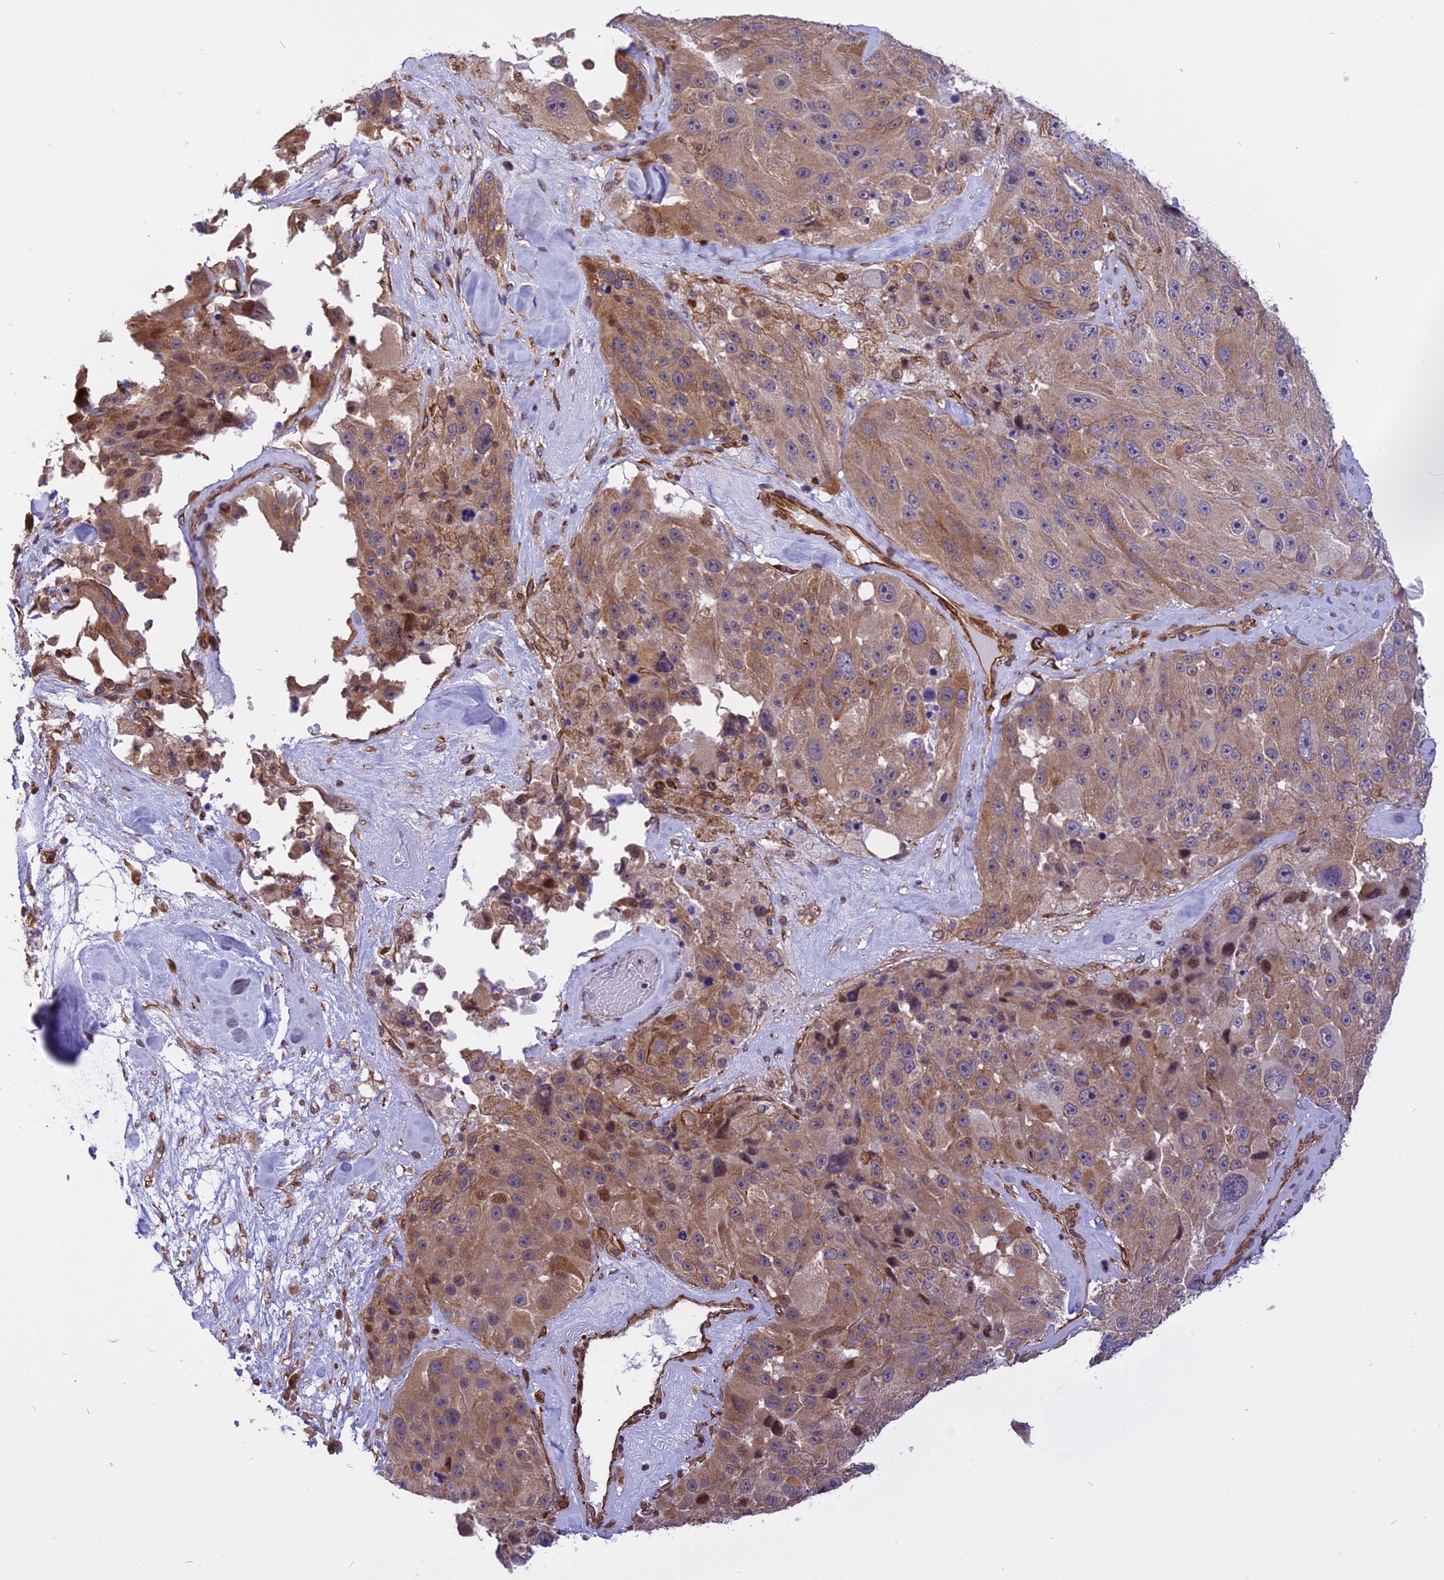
{"staining": {"intensity": "moderate", "quantity": ">75%", "location": "cytoplasmic/membranous"}, "tissue": "melanoma", "cell_type": "Tumor cells", "image_type": "cancer", "snomed": [{"axis": "morphology", "description": "Malignant melanoma, Metastatic site"}, {"axis": "topography", "description": "Lymph node"}], "caption": "Immunohistochemistry (IHC) histopathology image of neoplastic tissue: melanoma stained using IHC exhibits medium levels of moderate protein expression localized specifically in the cytoplasmic/membranous of tumor cells, appearing as a cytoplasmic/membranous brown color.", "gene": "R3HDM4", "patient": {"sex": "male", "age": 62}}